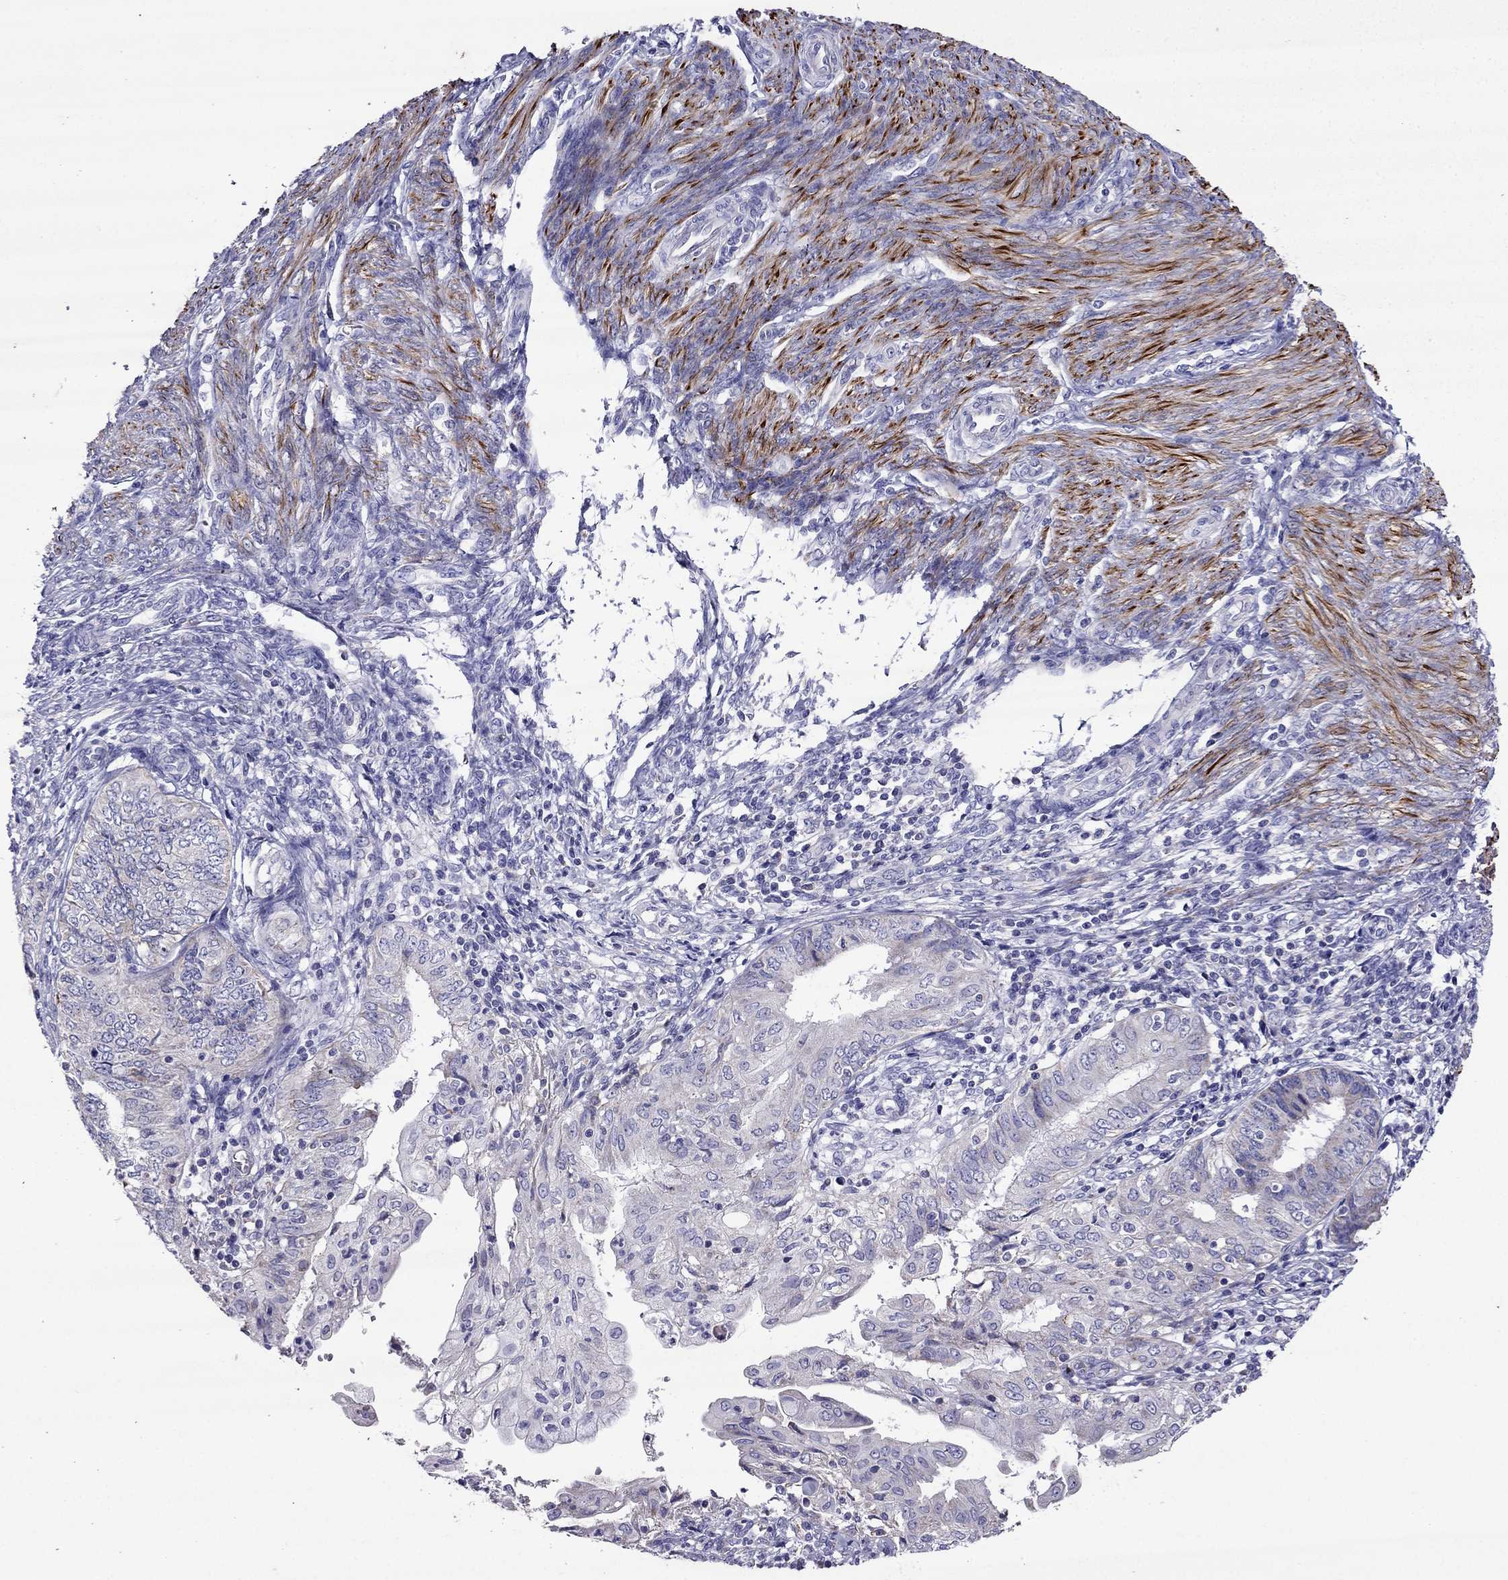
{"staining": {"intensity": "moderate", "quantity": "<25%", "location": "cytoplasmic/membranous"}, "tissue": "endometrial cancer", "cell_type": "Tumor cells", "image_type": "cancer", "snomed": [{"axis": "morphology", "description": "Adenocarcinoma, NOS"}, {"axis": "topography", "description": "Endometrium"}], "caption": "About <25% of tumor cells in human endometrial cancer (adenocarcinoma) display moderate cytoplasmic/membranous protein staining as visualized by brown immunohistochemical staining.", "gene": "DSC1", "patient": {"sex": "female", "age": 68}}